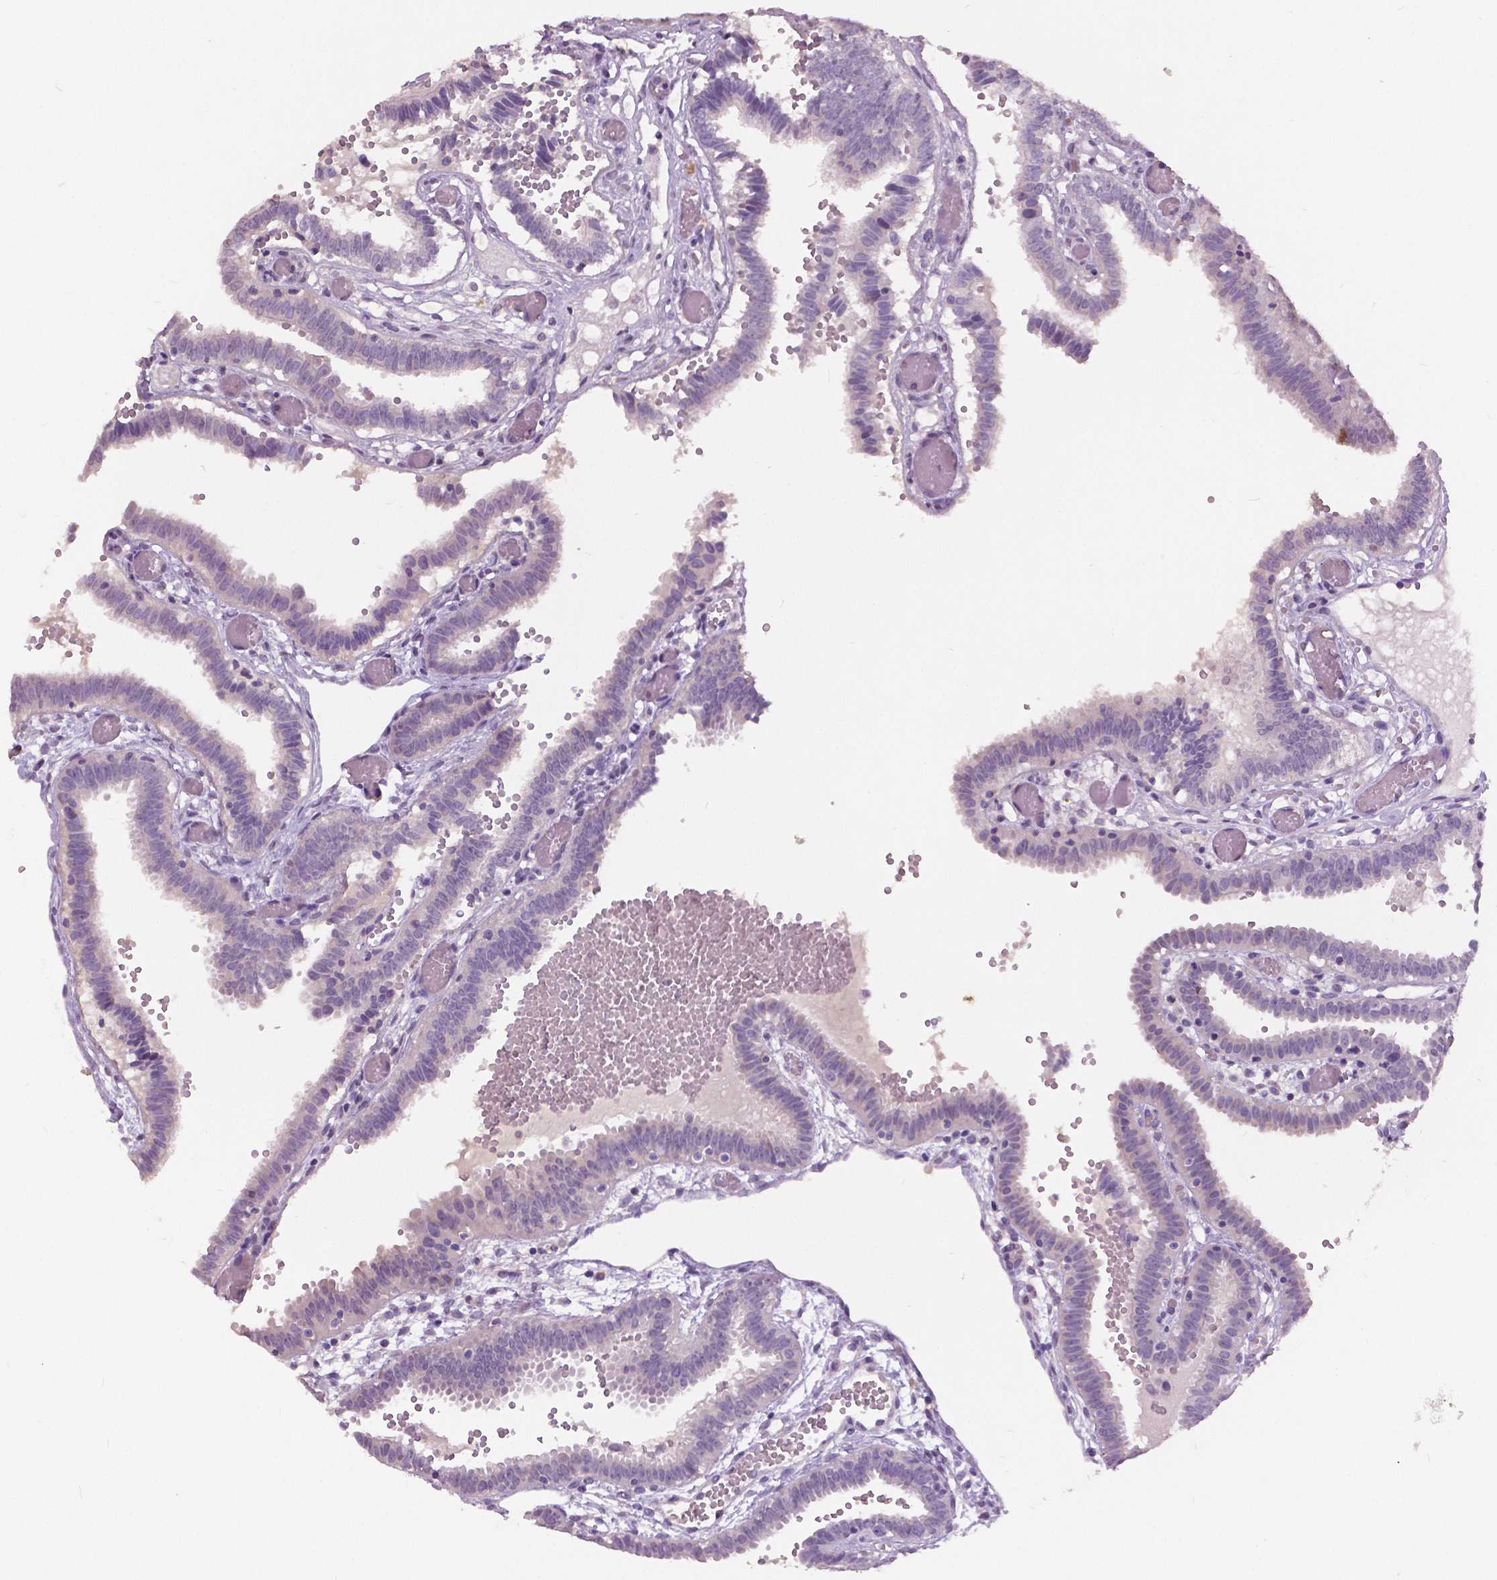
{"staining": {"intensity": "negative", "quantity": "none", "location": "none"}, "tissue": "fallopian tube", "cell_type": "Glandular cells", "image_type": "normal", "snomed": [{"axis": "morphology", "description": "Normal tissue, NOS"}, {"axis": "topography", "description": "Fallopian tube"}], "caption": "A high-resolution photomicrograph shows immunohistochemistry staining of unremarkable fallopian tube, which exhibits no significant expression in glandular cells.", "gene": "FOXA1", "patient": {"sex": "female", "age": 37}}